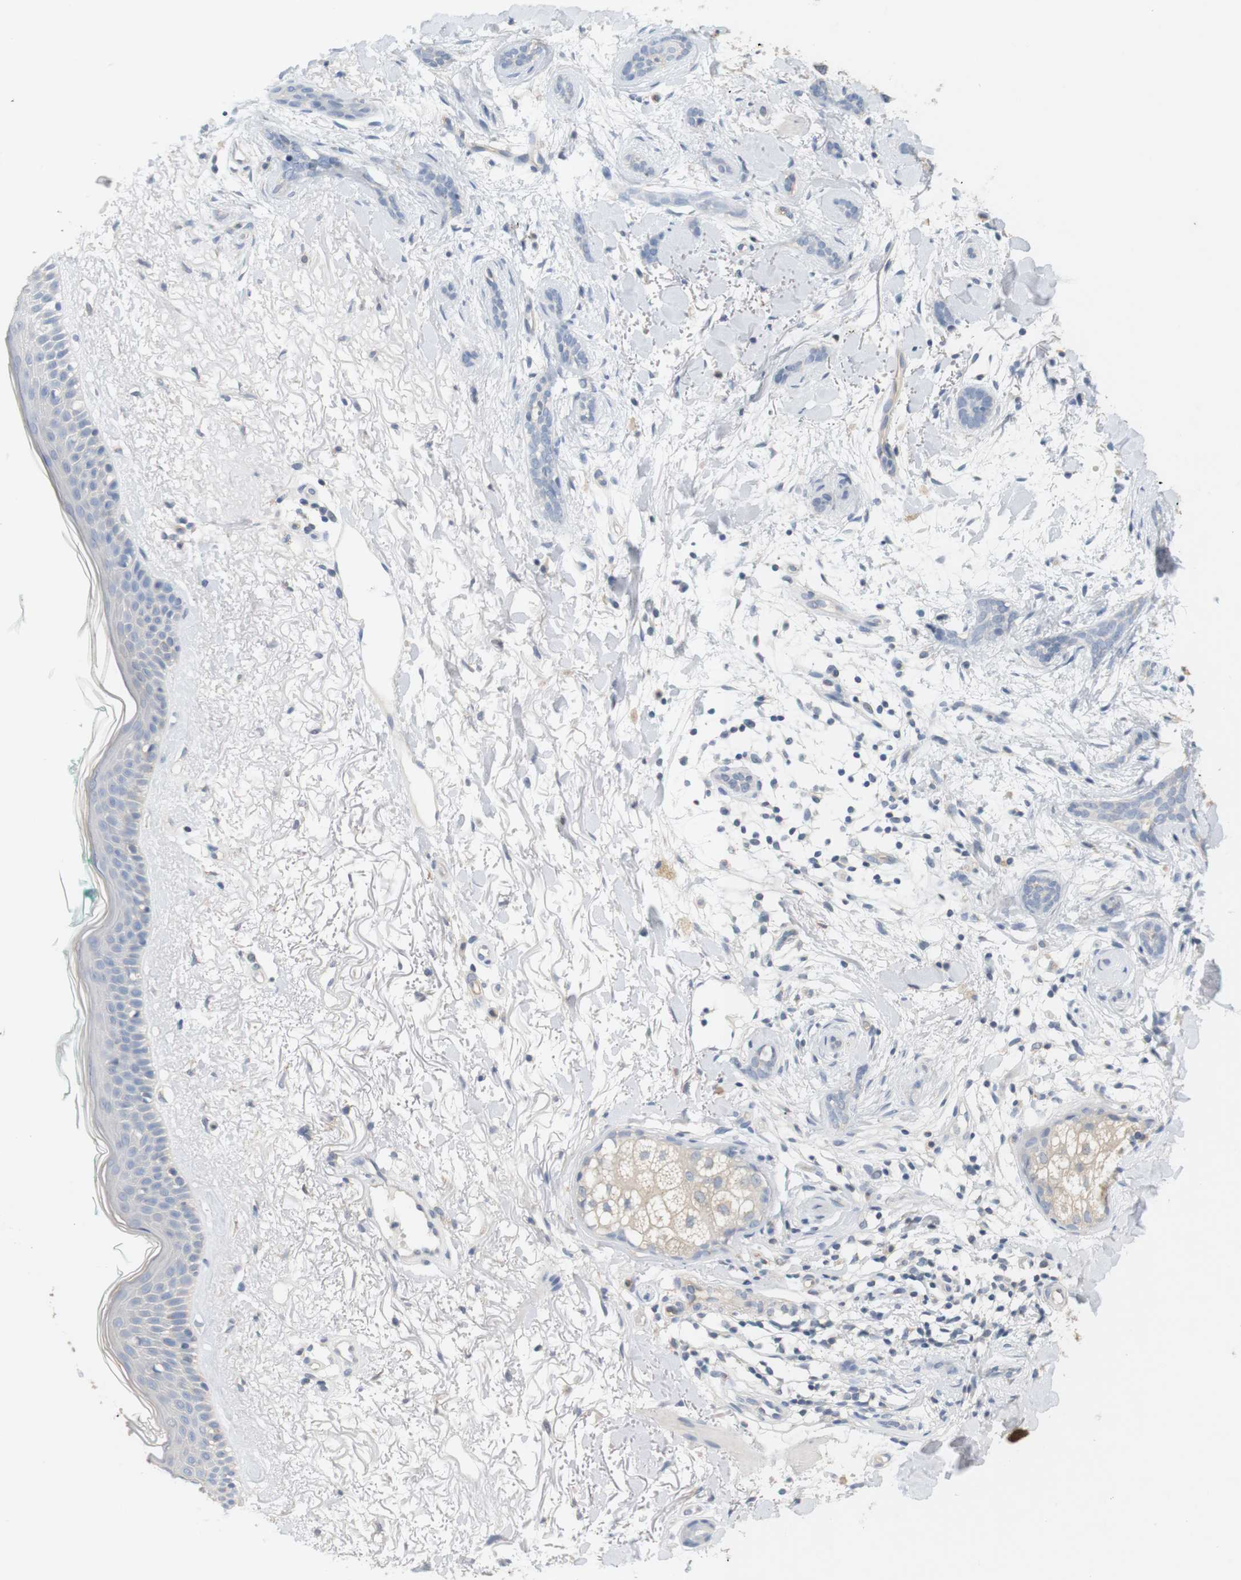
{"staining": {"intensity": "negative", "quantity": "none", "location": "none"}, "tissue": "skin cancer", "cell_type": "Tumor cells", "image_type": "cancer", "snomed": [{"axis": "morphology", "description": "Basal cell carcinoma"}, {"axis": "morphology", "description": "Adnexal tumor, benign"}, {"axis": "topography", "description": "Skin"}], "caption": "Immunohistochemistry micrograph of skin basal cell carcinoma stained for a protein (brown), which displays no staining in tumor cells. The staining was performed using DAB to visualize the protein expression in brown, while the nuclei were stained in blue with hematoxylin (Magnification: 20x).", "gene": "OSR1", "patient": {"sex": "female", "age": 42}}